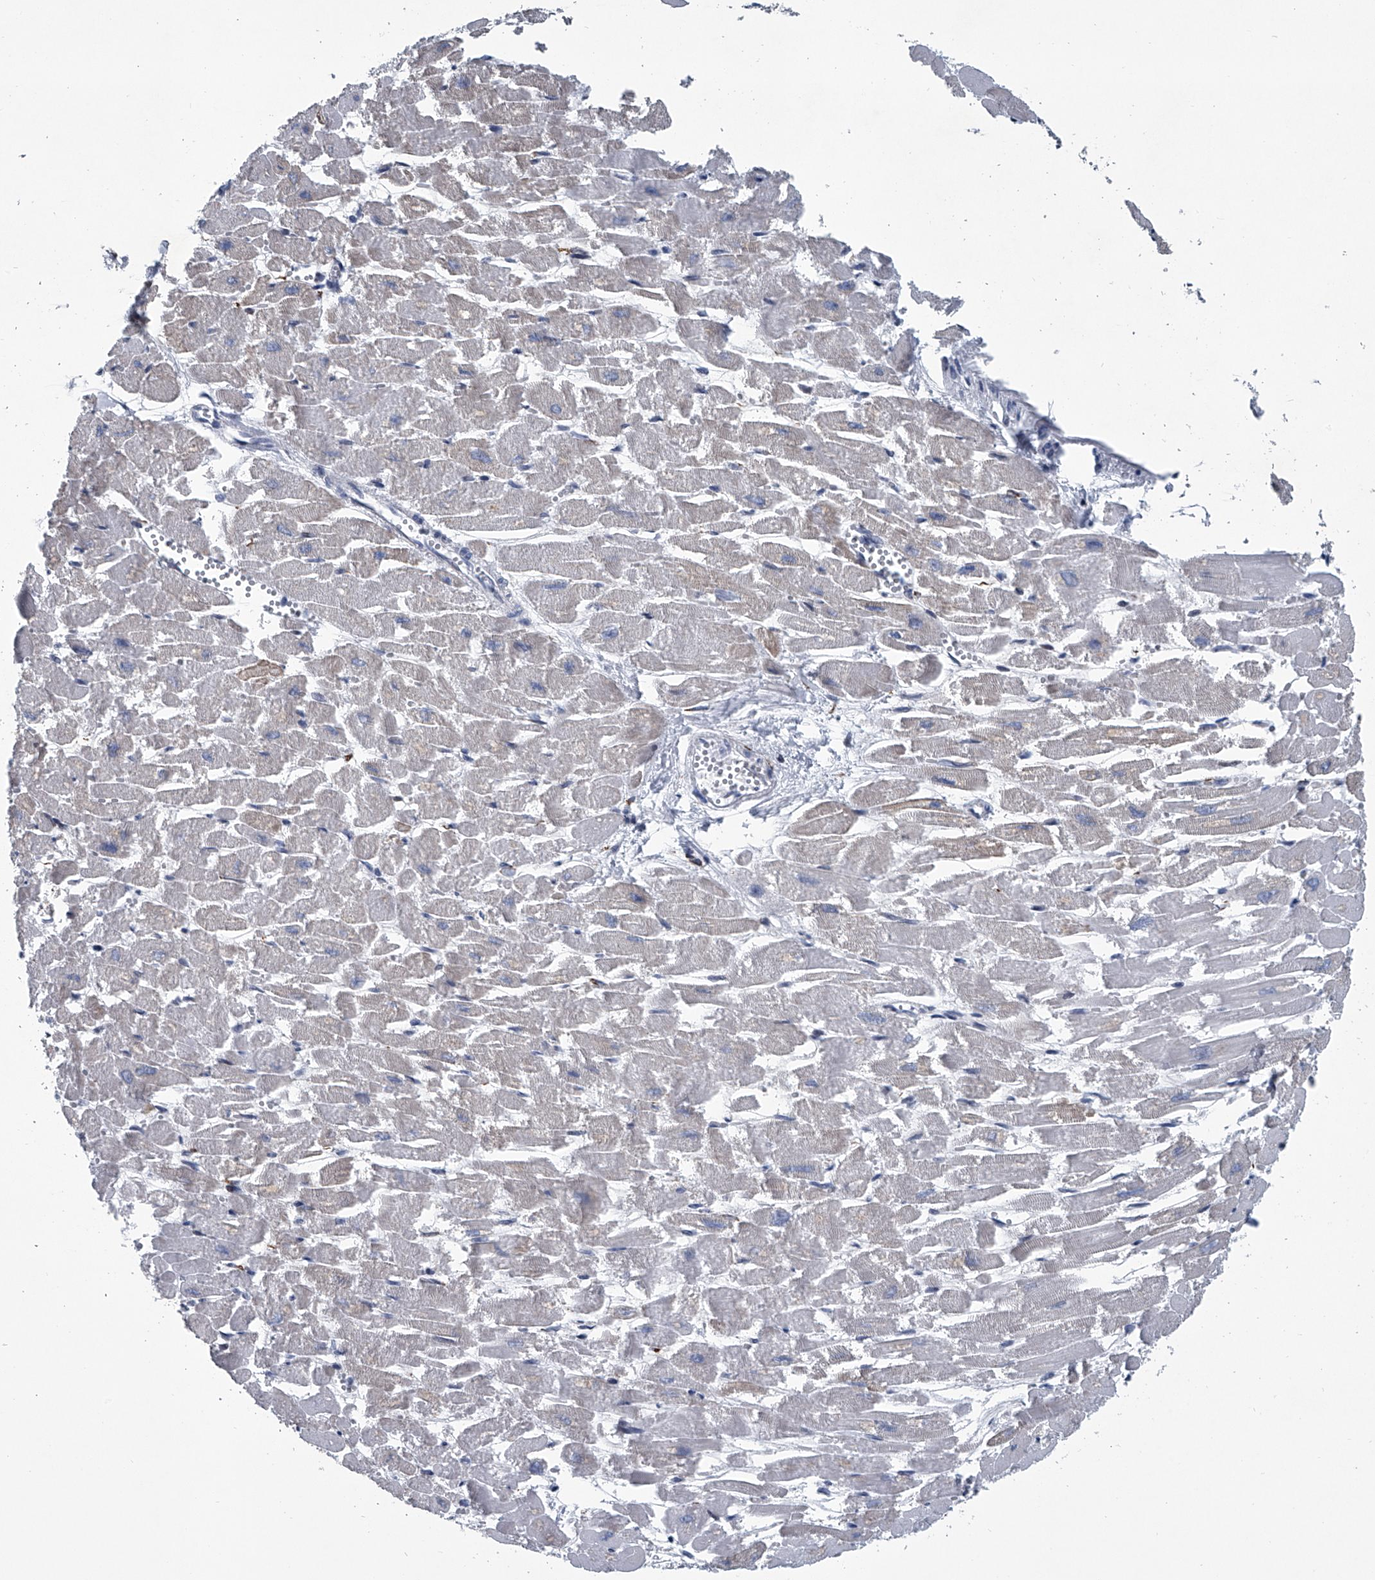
{"staining": {"intensity": "negative", "quantity": "none", "location": "none"}, "tissue": "heart muscle", "cell_type": "Cardiomyocytes", "image_type": "normal", "snomed": [{"axis": "morphology", "description": "Normal tissue, NOS"}, {"axis": "topography", "description": "Heart"}], "caption": "Heart muscle stained for a protein using IHC exhibits no positivity cardiomyocytes.", "gene": "PPP2R5D", "patient": {"sex": "male", "age": 54}}